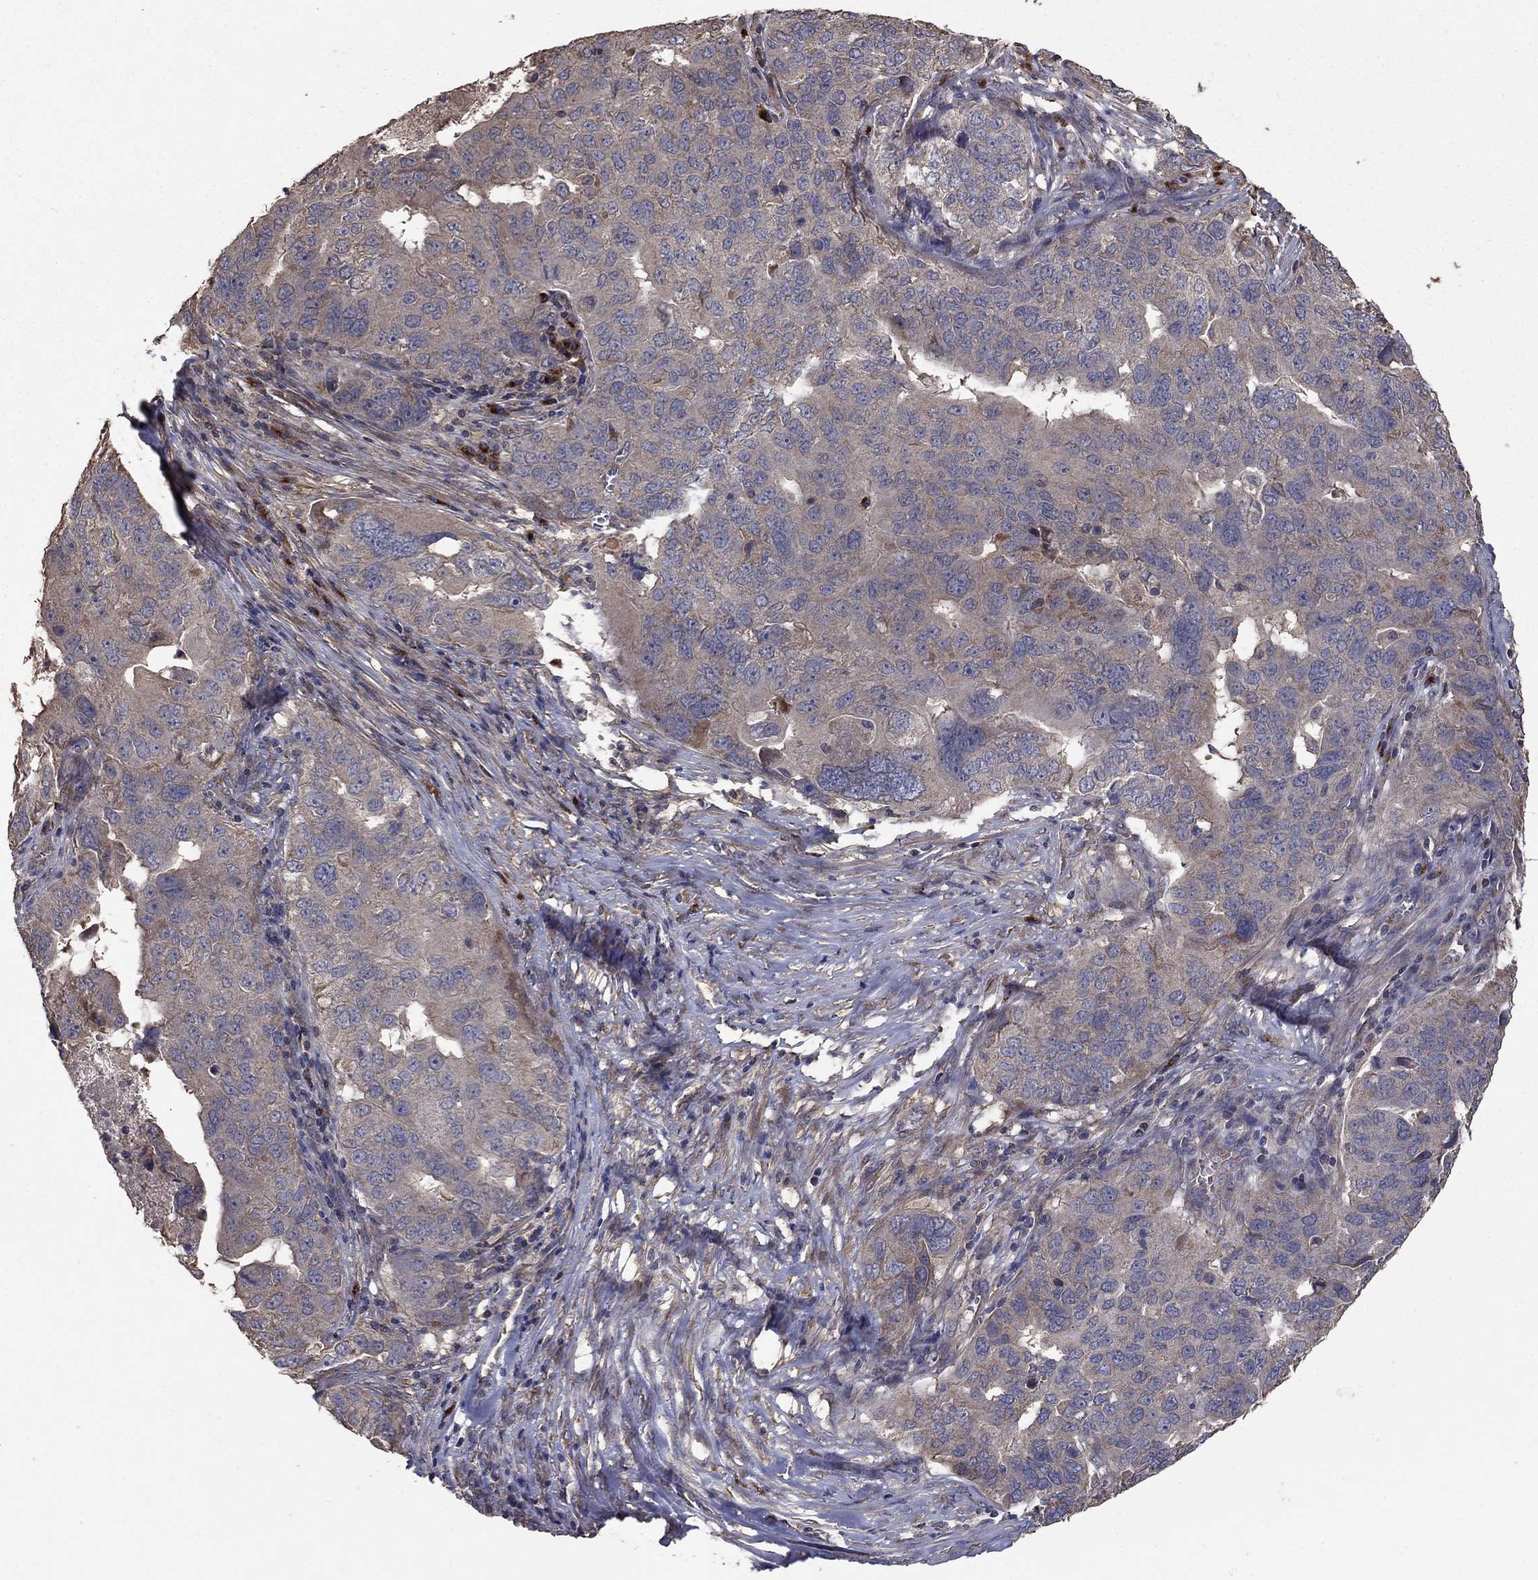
{"staining": {"intensity": "negative", "quantity": "none", "location": "none"}, "tissue": "ovarian cancer", "cell_type": "Tumor cells", "image_type": "cancer", "snomed": [{"axis": "morphology", "description": "Carcinoma, endometroid"}, {"axis": "topography", "description": "Soft tissue"}, {"axis": "topography", "description": "Ovary"}], "caption": "This is a micrograph of IHC staining of ovarian cancer (endometroid carcinoma), which shows no staining in tumor cells.", "gene": "FLT4", "patient": {"sex": "female", "age": 52}}